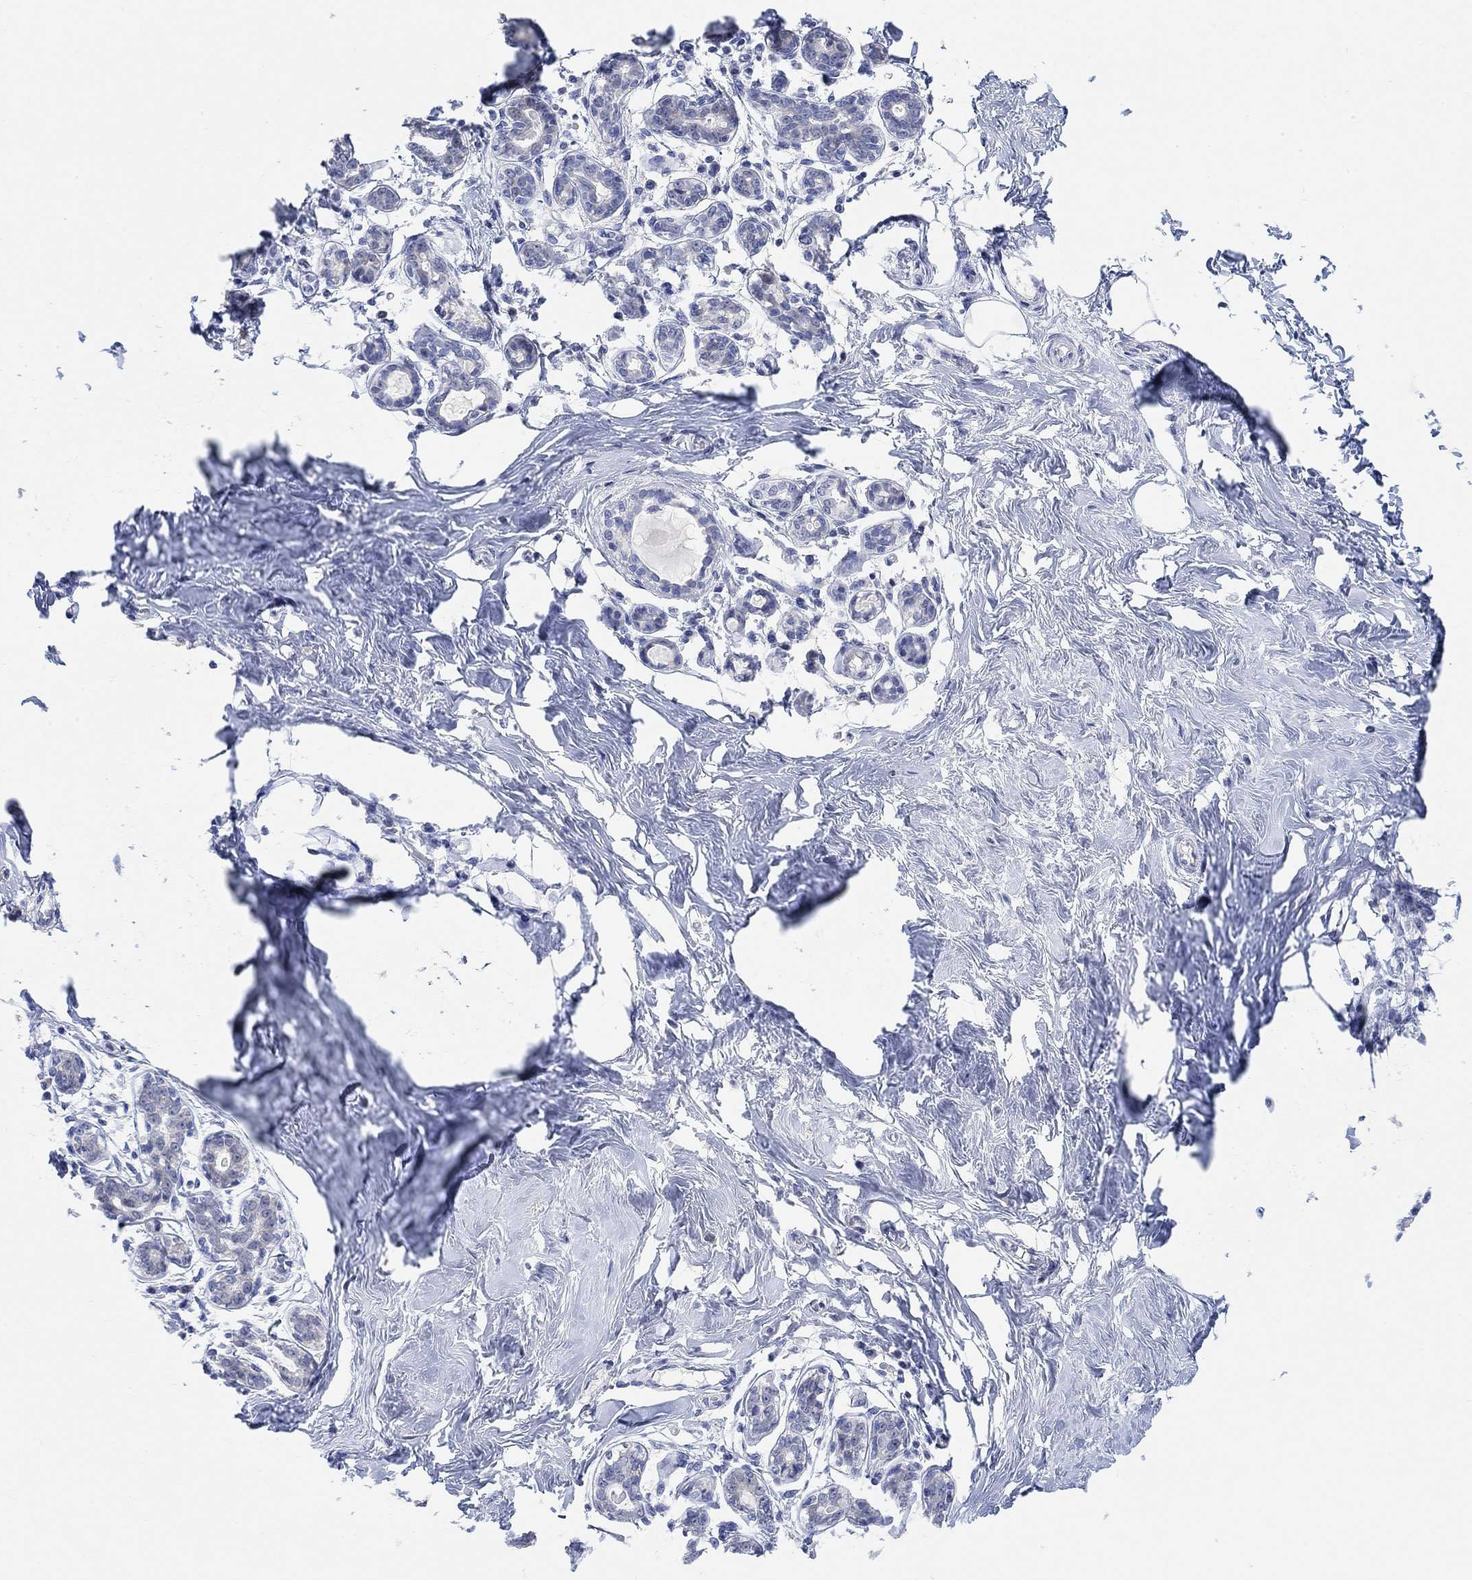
{"staining": {"intensity": "negative", "quantity": "none", "location": "none"}, "tissue": "breast", "cell_type": "Adipocytes", "image_type": "normal", "snomed": [{"axis": "morphology", "description": "Normal tissue, NOS"}, {"axis": "topography", "description": "Skin"}, {"axis": "topography", "description": "Breast"}], "caption": "This is a micrograph of immunohistochemistry staining of unremarkable breast, which shows no expression in adipocytes. (DAB (3,3'-diaminobenzidine) immunohistochemistry (IHC), high magnification).", "gene": "ATP6V1E2", "patient": {"sex": "female", "age": 43}}